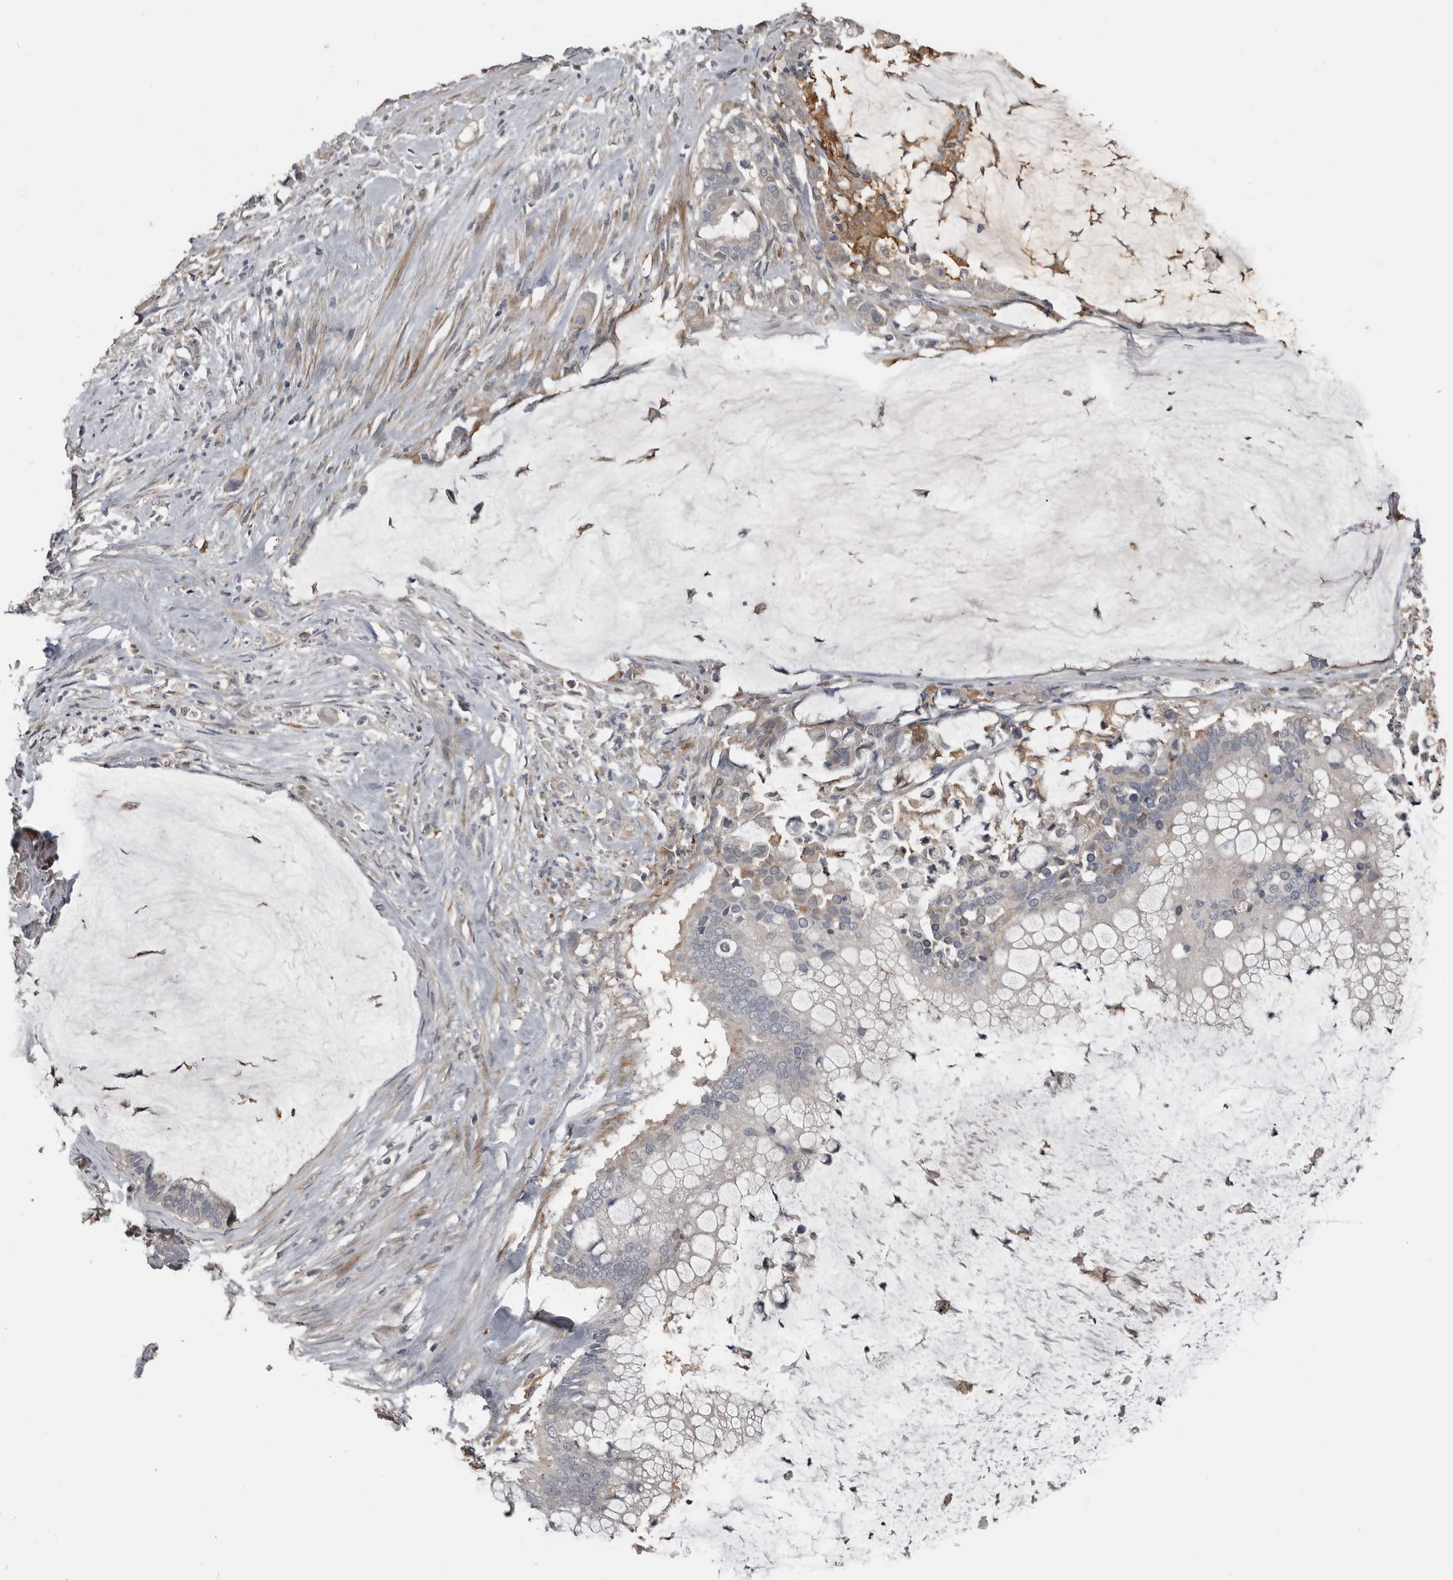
{"staining": {"intensity": "negative", "quantity": "none", "location": "none"}, "tissue": "pancreatic cancer", "cell_type": "Tumor cells", "image_type": "cancer", "snomed": [{"axis": "morphology", "description": "Adenocarcinoma, NOS"}, {"axis": "topography", "description": "Pancreas"}], "caption": "Tumor cells are negative for brown protein staining in adenocarcinoma (pancreatic).", "gene": "KCNJ8", "patient": {"sex": "male", "age": 41}}